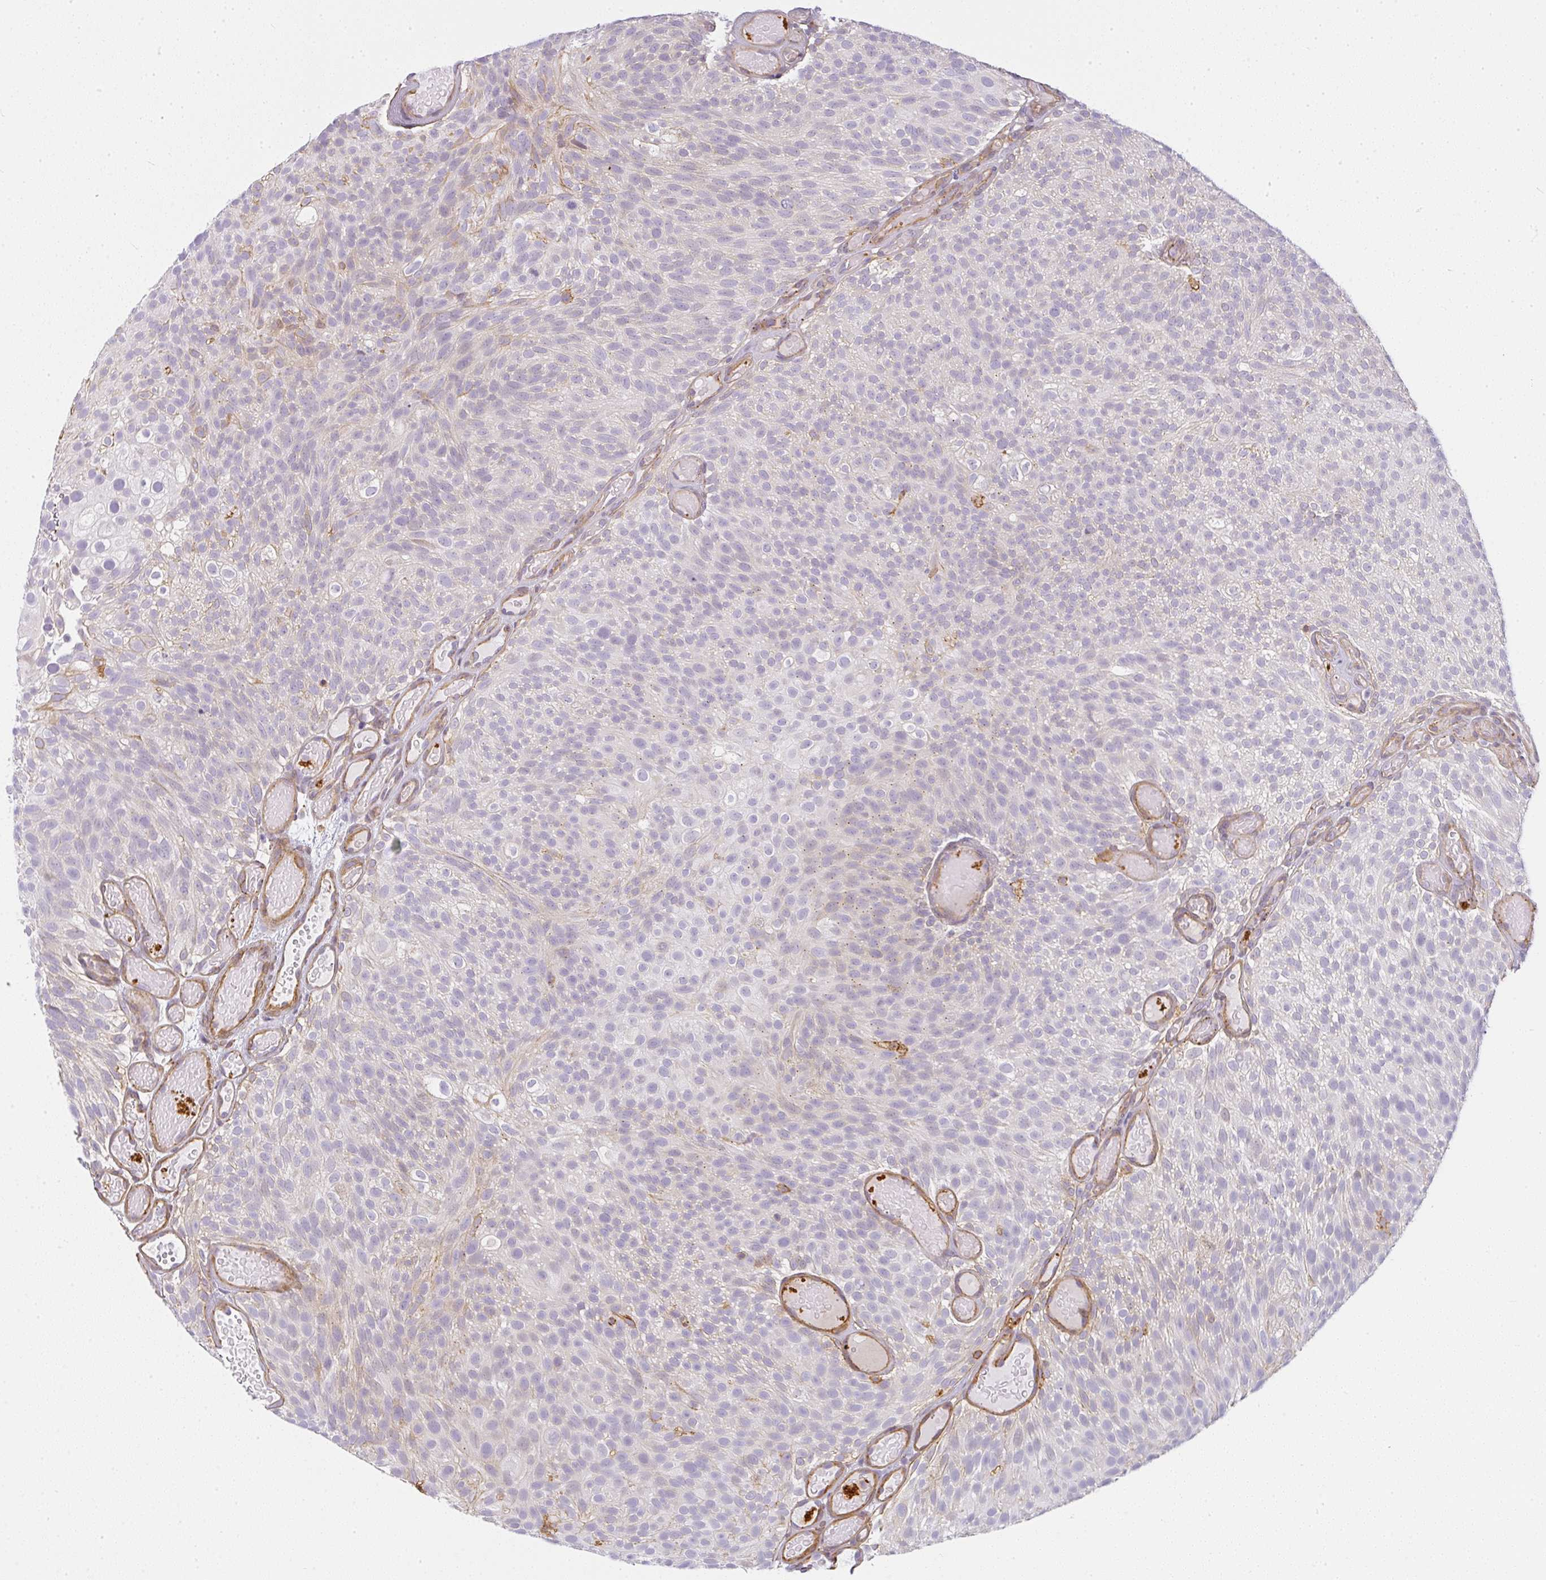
{"staining": {"intensity": "negative", "quantity": "none", "location": "none"}, "tissue": "urothelial cancer", "cell_type": "Tumor cells", "image_type": "cancer", "snomed": [{"axis": "morphology", "description": "Urothelial carcinoma, Low grade"}, {"axis": "topography", "description": "Urinary bladder"}], "caption": "This is an immunohistochemistry (IHC) histopathology image of human urothelial cancer. There is no expression in tumor cells.", "gene": "SULF1", "patient": {"sex": "male", "age": 78}}